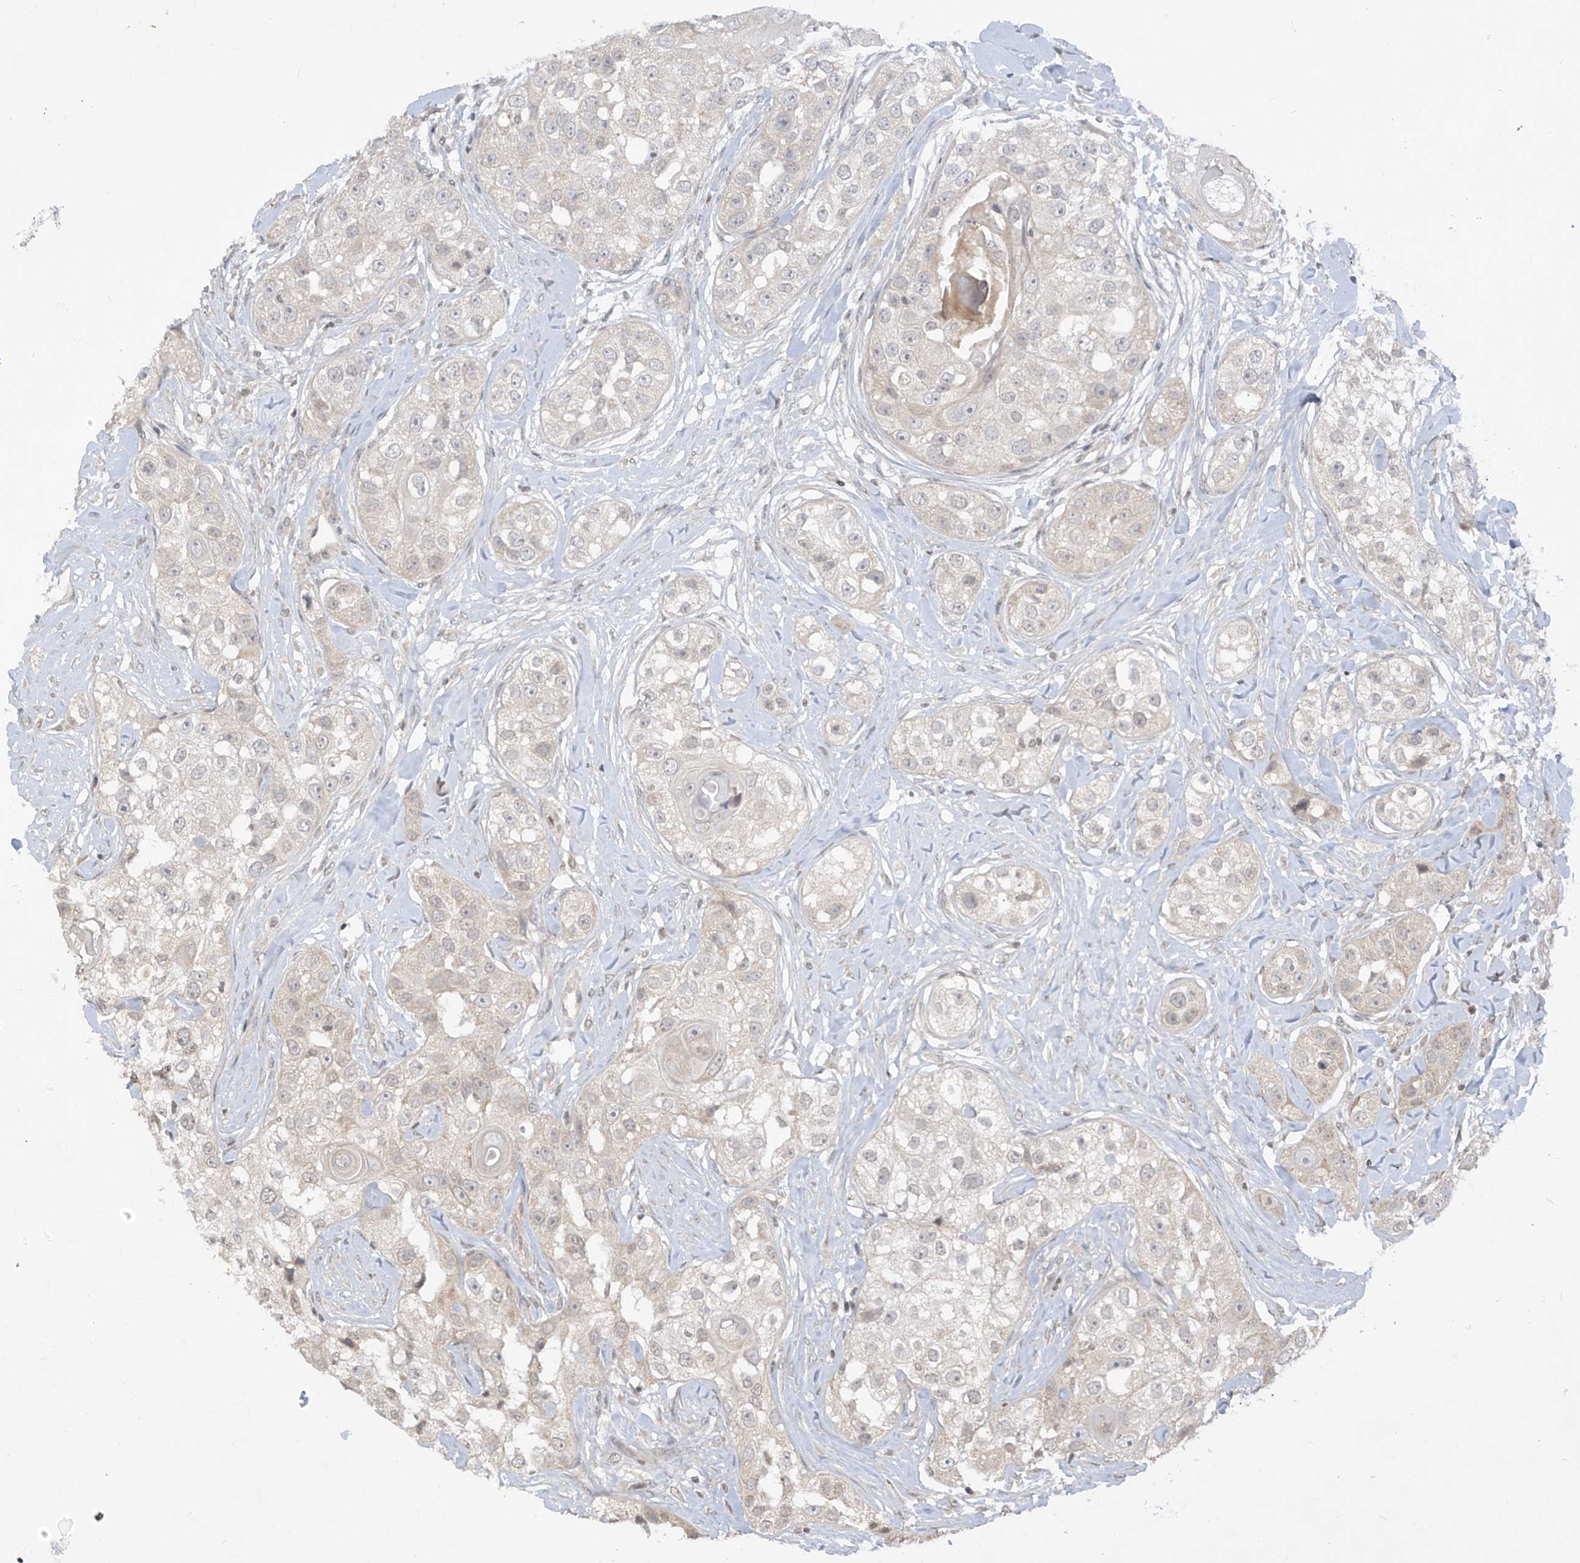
{"staining": {"intensity": "negative", "quantity": "none", "location": "none"}, "tissue": "head and neck cancer", "cell_type": "Tumor cells", "image_type": "cancer", "snomed": [{"axis": "morphology", "description": "Normal tissue, NOS"}, {"axis": "morphology", "description": "Squamous cell carcinoma, NOS"}, {"axis": "topography", "description": "Skeletal muscle"}, {"axis": "topography", "description": "Head-Neck"}], "caption": "An immunohistochemistry (IHC) image of head and neck cancer is shown. There is no staining in tumor cells of head and neck cancer.", "gene": "DGKQ", "patient": {"sex": "male", "age": 51}}